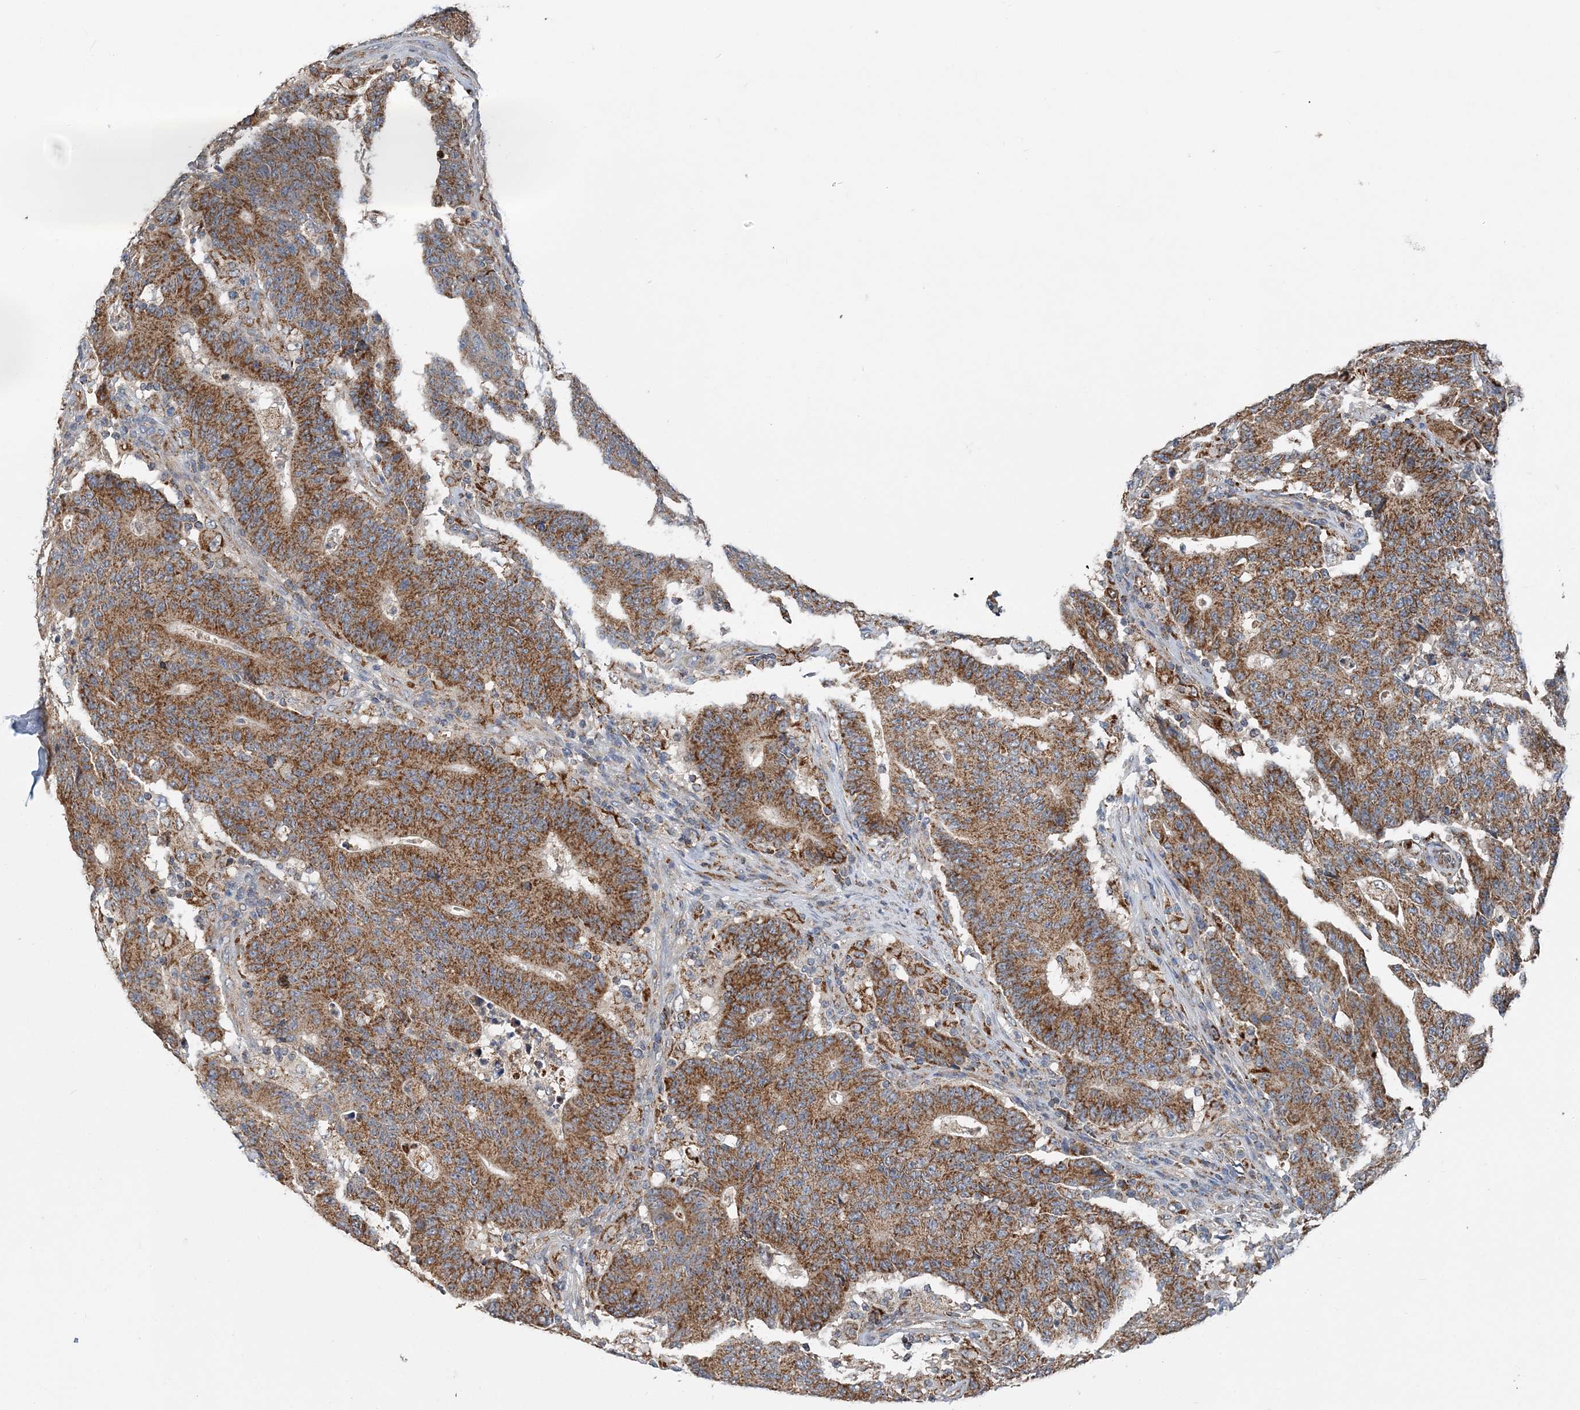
{"staining": {"intensity": "strong", "quantity": ">75%", "location": "cytoplasmic/membranous"}, "tissue": "colorectal cancer", "cell_type": "Tumor cells", "image_type": "cancer", "snomed": [{"axis": "morphology", "description": "Normal tissue, NOS"}, {"axis": "morphology", "description": "Adenocarcinoma, NOS"}, {"axis": "topography", "description": "Colon"}], "caption": "DAB immunohistochemical staining of colorectal cancer (adenocarcinoma) demonstrates strong cytoplasmic/membranous protein staining in approximately >75% of tumor cells. (brown staining indicates protein expression, while blue staining denotes nuclei).", "gene": "SPRY2", "patient": {"sex": "female", "age": 75}}